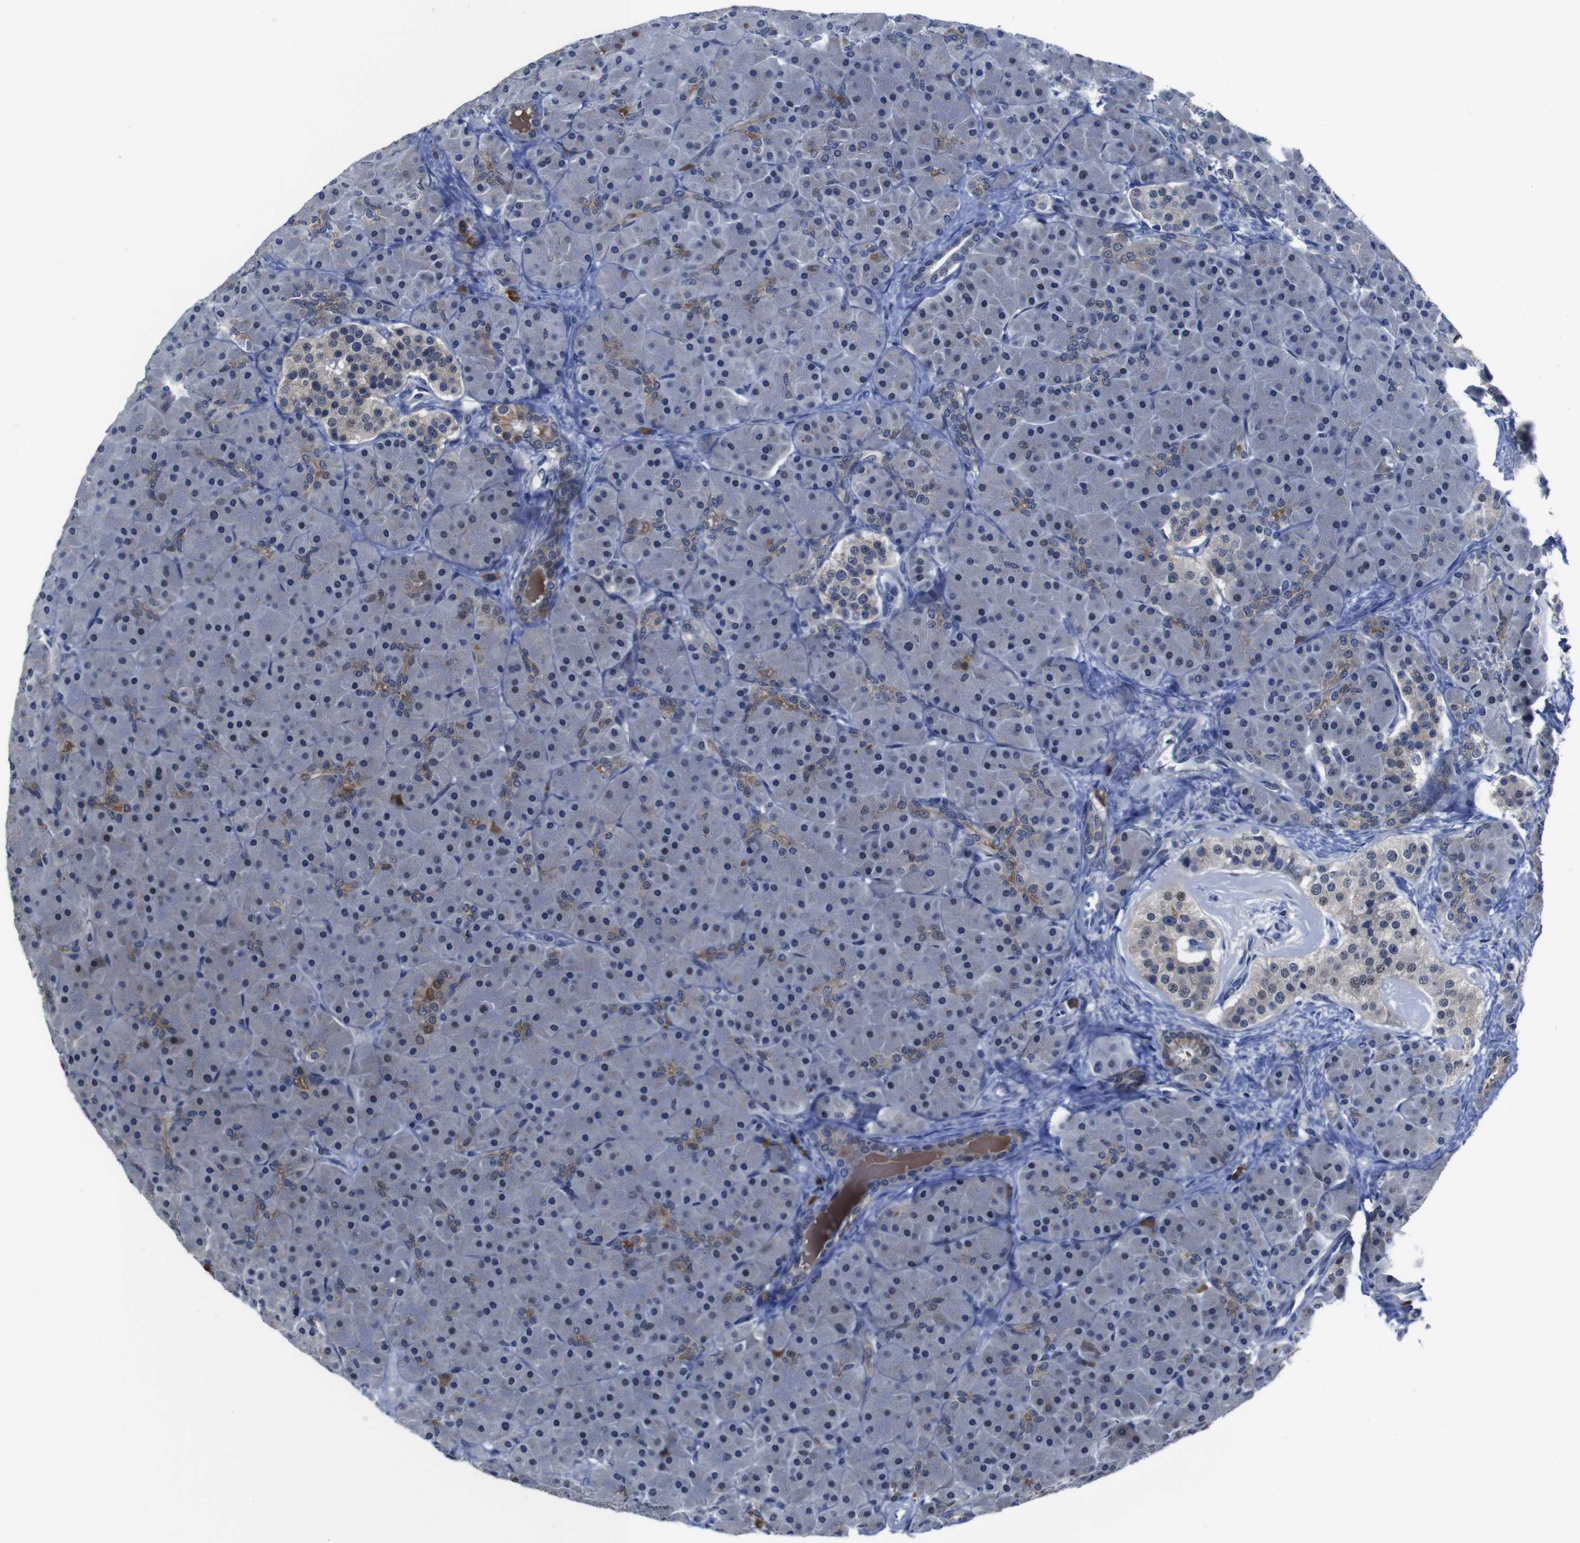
{"staining": {"intensity": "moderate", "quantity": "<25%", "location": "cytoplasmic/membranous"}, "tissue": "pancreas", "cell_type": "Exocrine glandular cells", "image_type": "normal", "snomed": [{"axis": "morphology", "description": "Normal tissue, NOS"}, {"axis": "topography", "description": "Pancreas"}], "caption": "This micrograph exhibits normal pancreas stained with IHC to label a protein in brown. The cytoplasmic/membranous of exocrine glandular cells show moderate positivity for the protein. Nuclei are counter-stained blue.", "gene": "SEMA4B", "patient": {"sex": "male", "age": 66}}